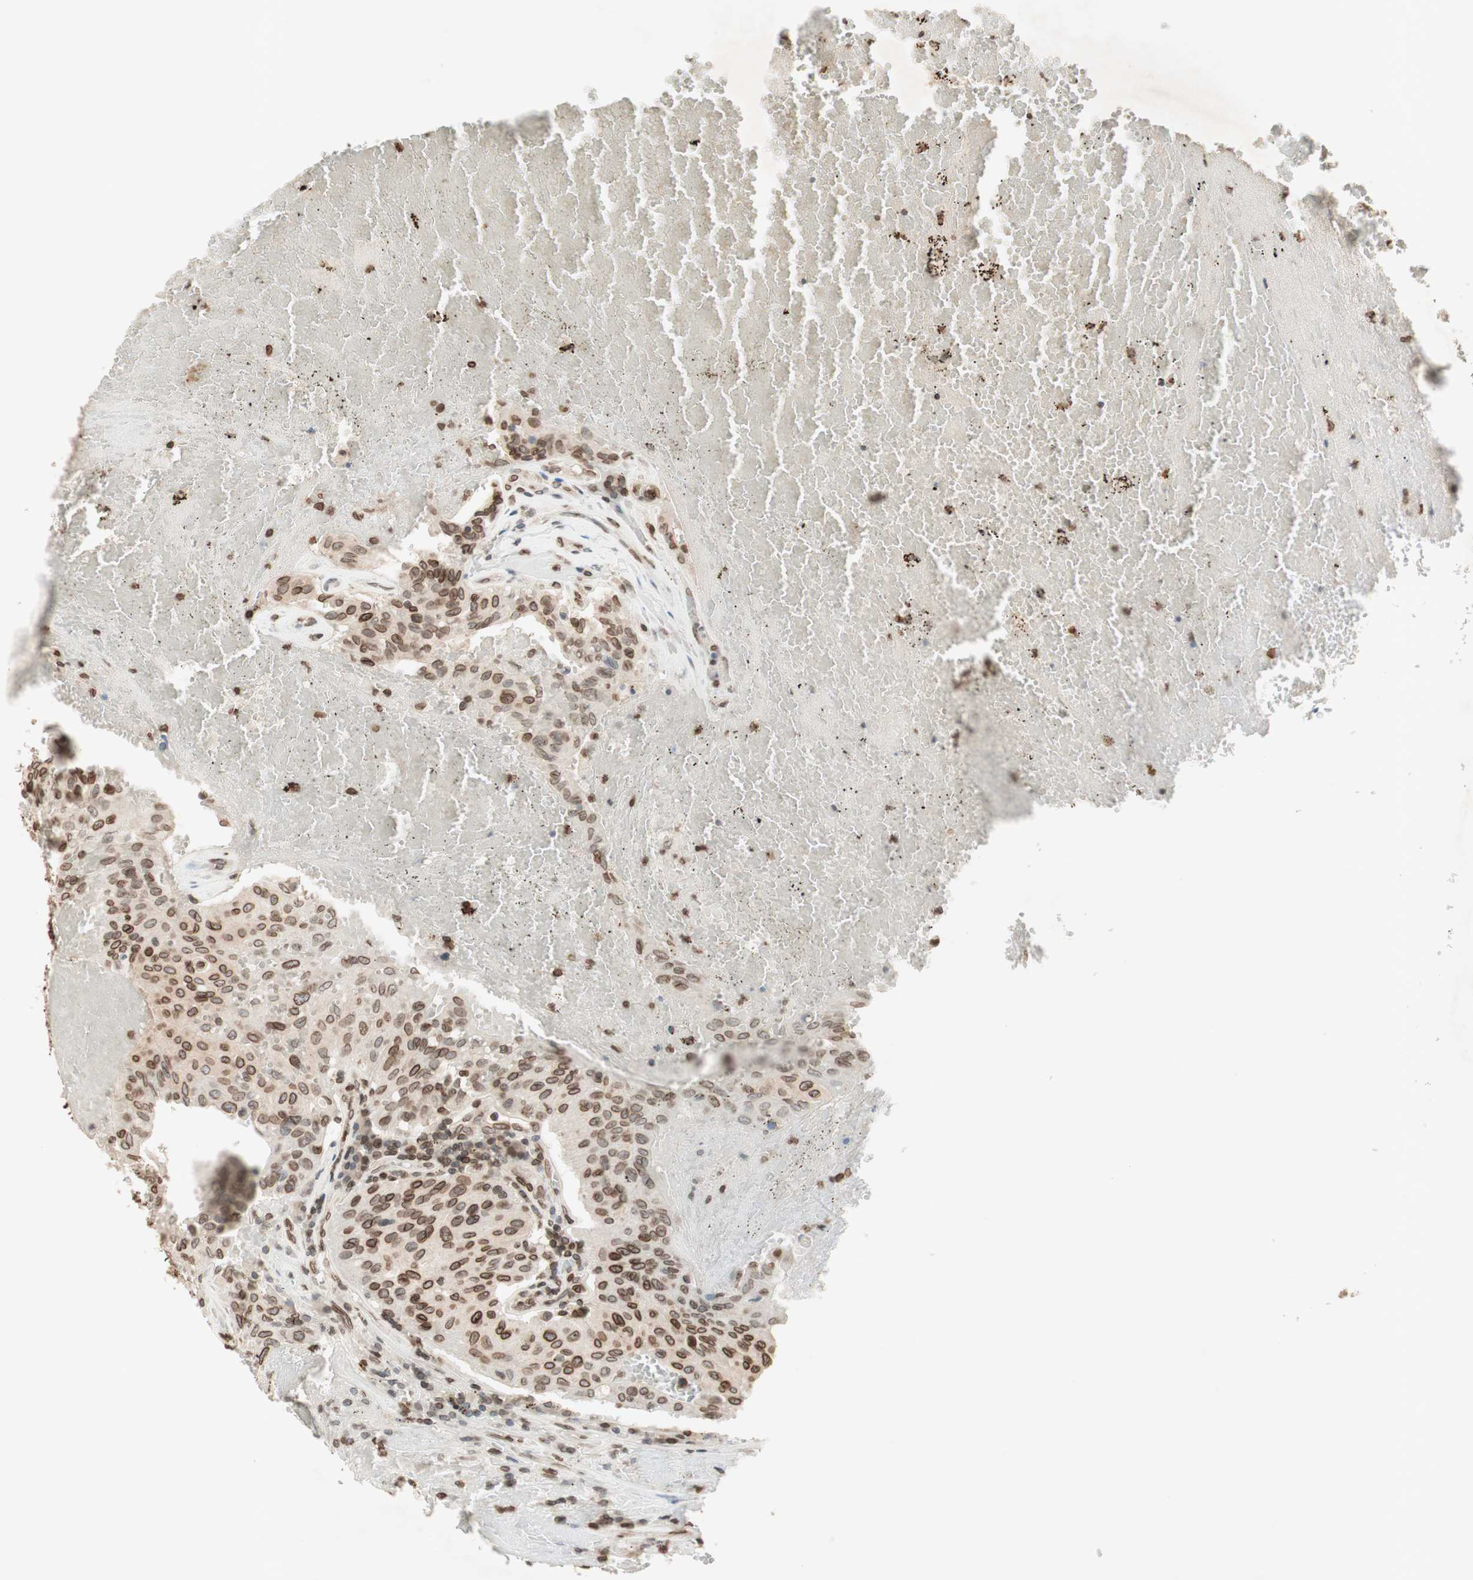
{"staining": {"intensity": "moderate", "quantity": ">75%", "location": "cytoplasmic/membranous,nuclear"}, "tissue": "urothelial cancer", "cell_type": "Tumor cells", "image_type": "cancer", "snomed": [{"axis": "morphology", "description": "Urothelial carcinoma, High grade"}, {"axis": "topography", "description": "Urinary bladder"}], "caption": "High-grade urothelial carcinoma was stained to show a protein in brown. There is medium levels of moderate cytoplasmic/membranous and nuclear expression in approximately >75% of tumor cells.", "gene": "TMPO", "patient": {"sex": "male", "age": 66}}